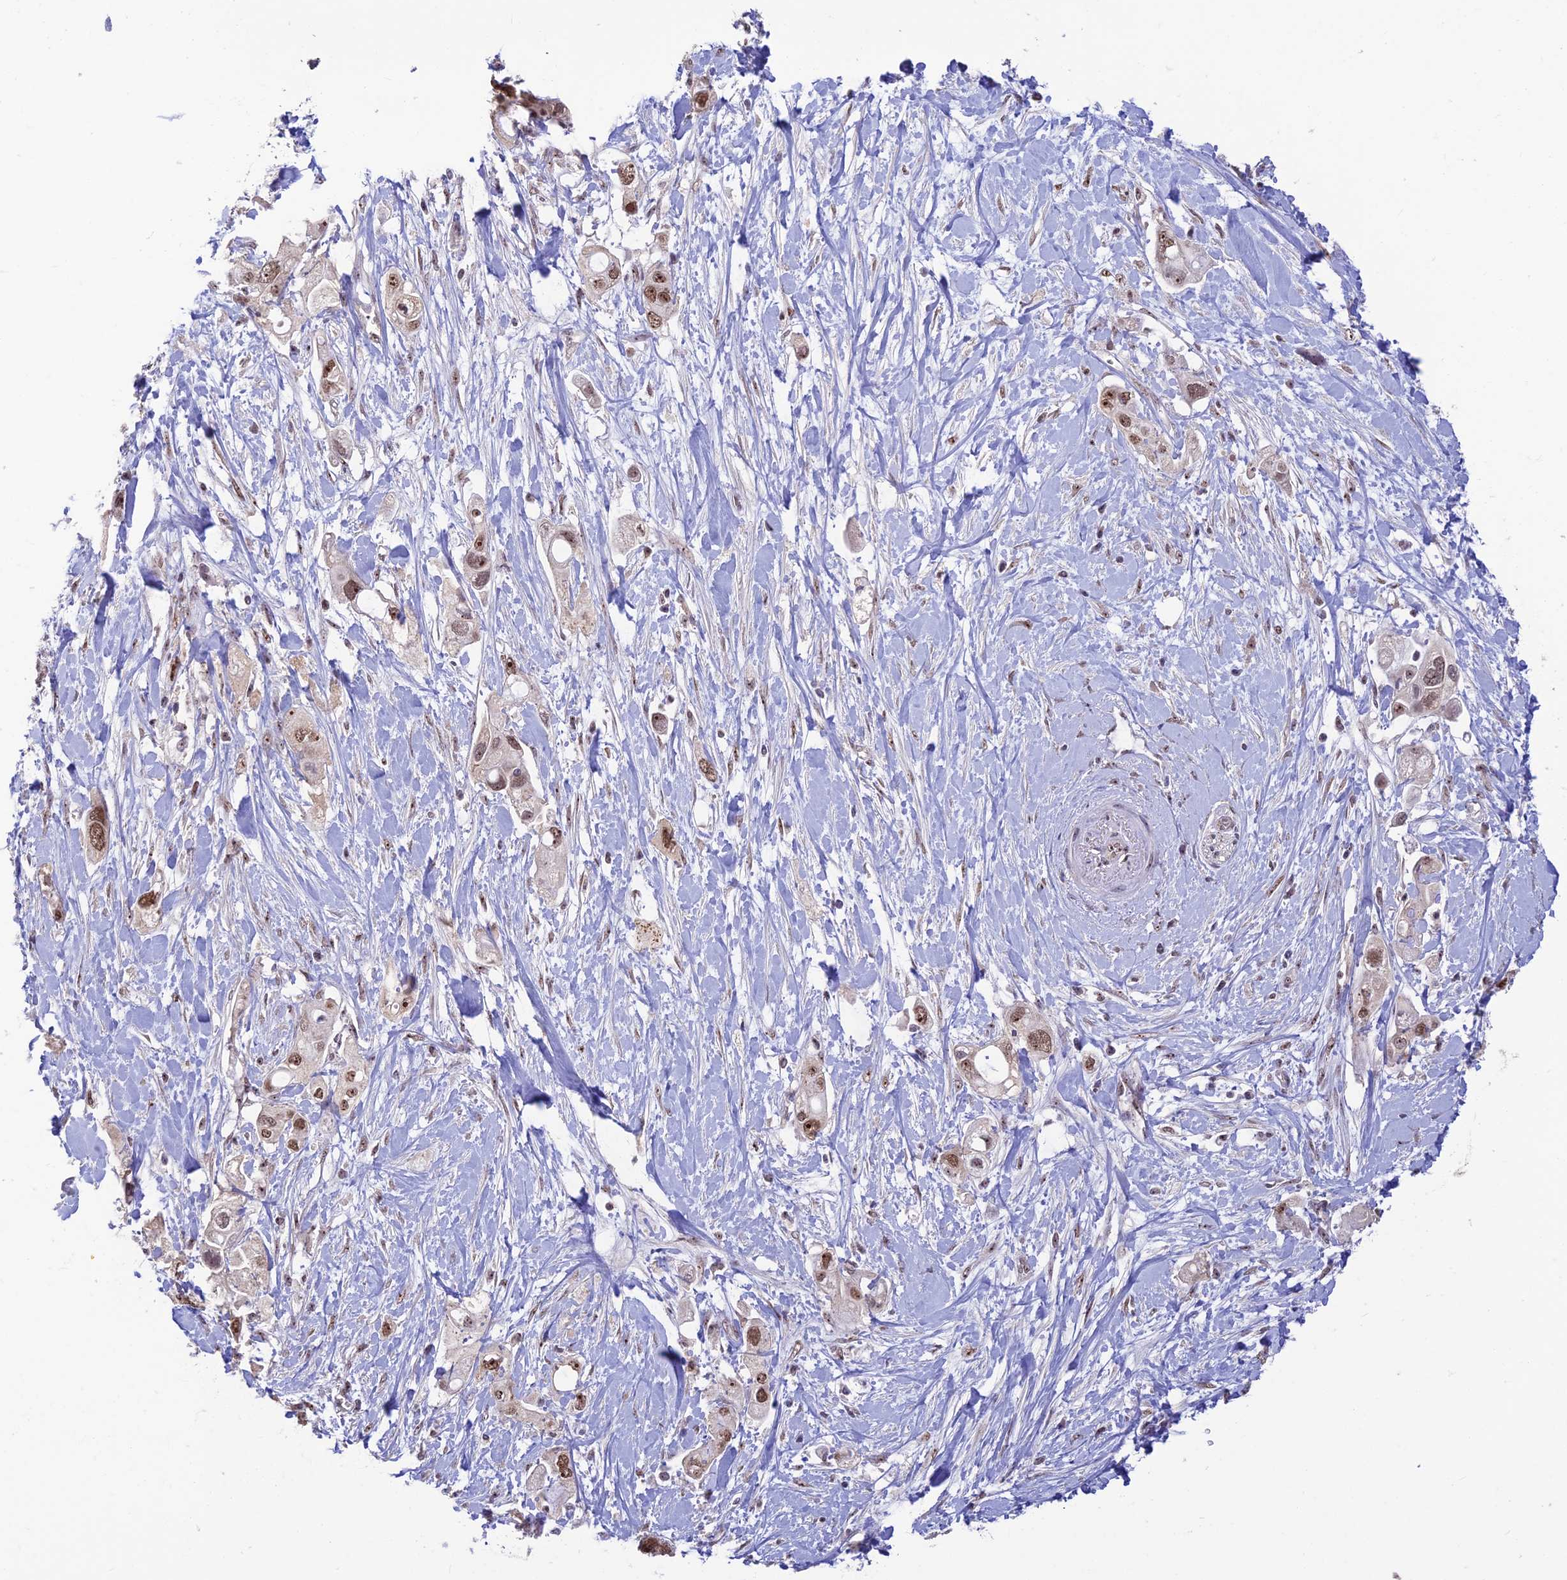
{"staining": {"intensity": "moderate", "quantity": ">75%", "location": "nuclear"}, "tissue": "pancreatic cancer", "cell_type": "Tumor cells", "image_type": "cancer", "snomed": [{"axis": "morphology", "description": "Adenocarcinoma, NOS"}, {"axis": "topography", "description": "Pancreas"}], "caption": "There is medium levels of moderate nuclear staining in tumor cells of pancreatic cancer, as demonstrated by immunohistochemical staining (brown color).", "gene": "POLR1G", "patient": {"sex": "female", "age": 56}}